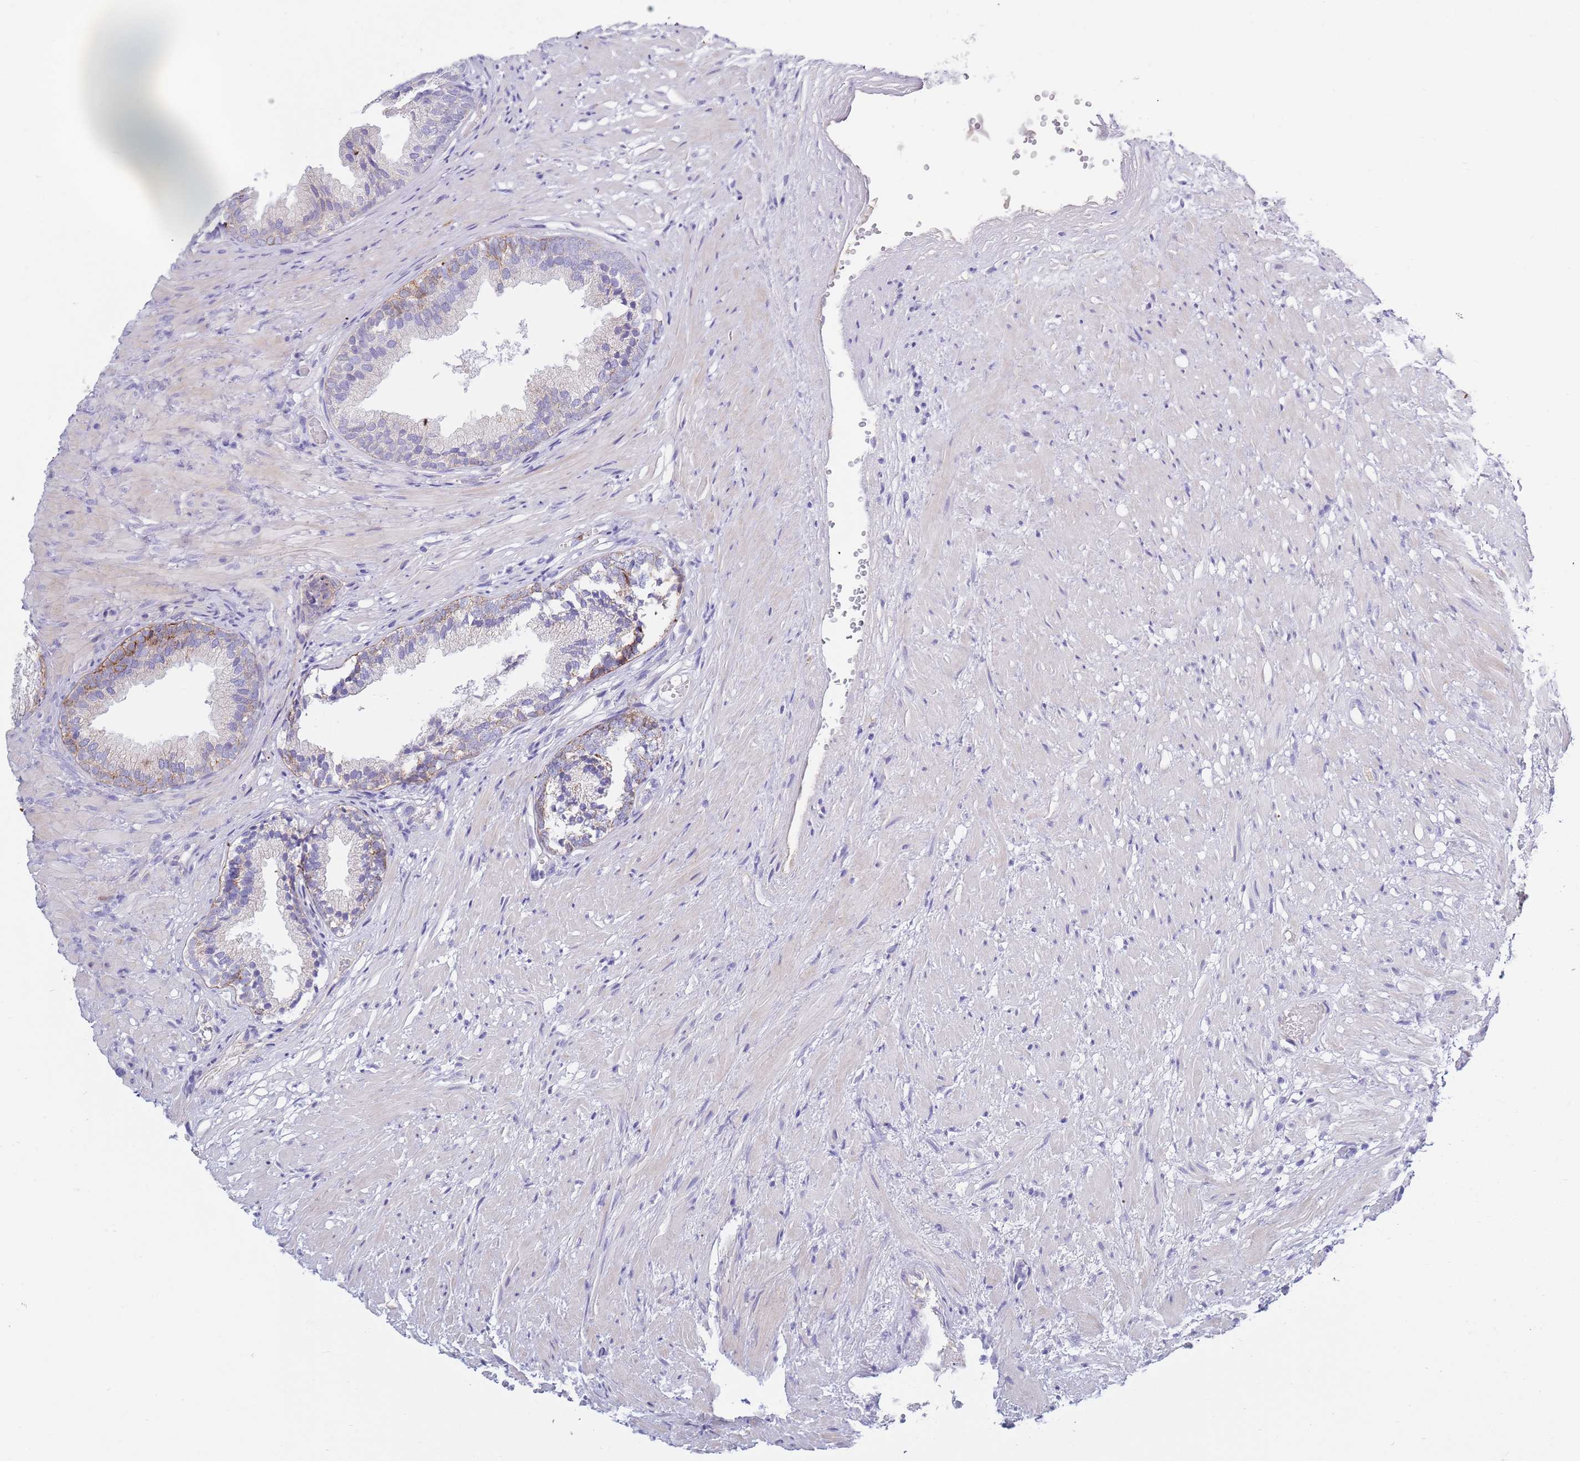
{"staining": {"intensity": "moderate", "quantity": "<25%", "location": "cytoplasmic/membranous"}, "tissue": "prostate", "cell_type": "Glandular cells", "image_type": "normal", "snomed": [{"axis": "morphology", "description": "Normal tissue, NOS"}, {"axis": "topography", "description": "Prostate"}], "caption": "Glandular cells show low levels of moderate cytoplasmic/membranous staining in about <25% of cells in benign human prostate.", "gene": "EMC8", "patient": {"sex": "male", "age": 76}}